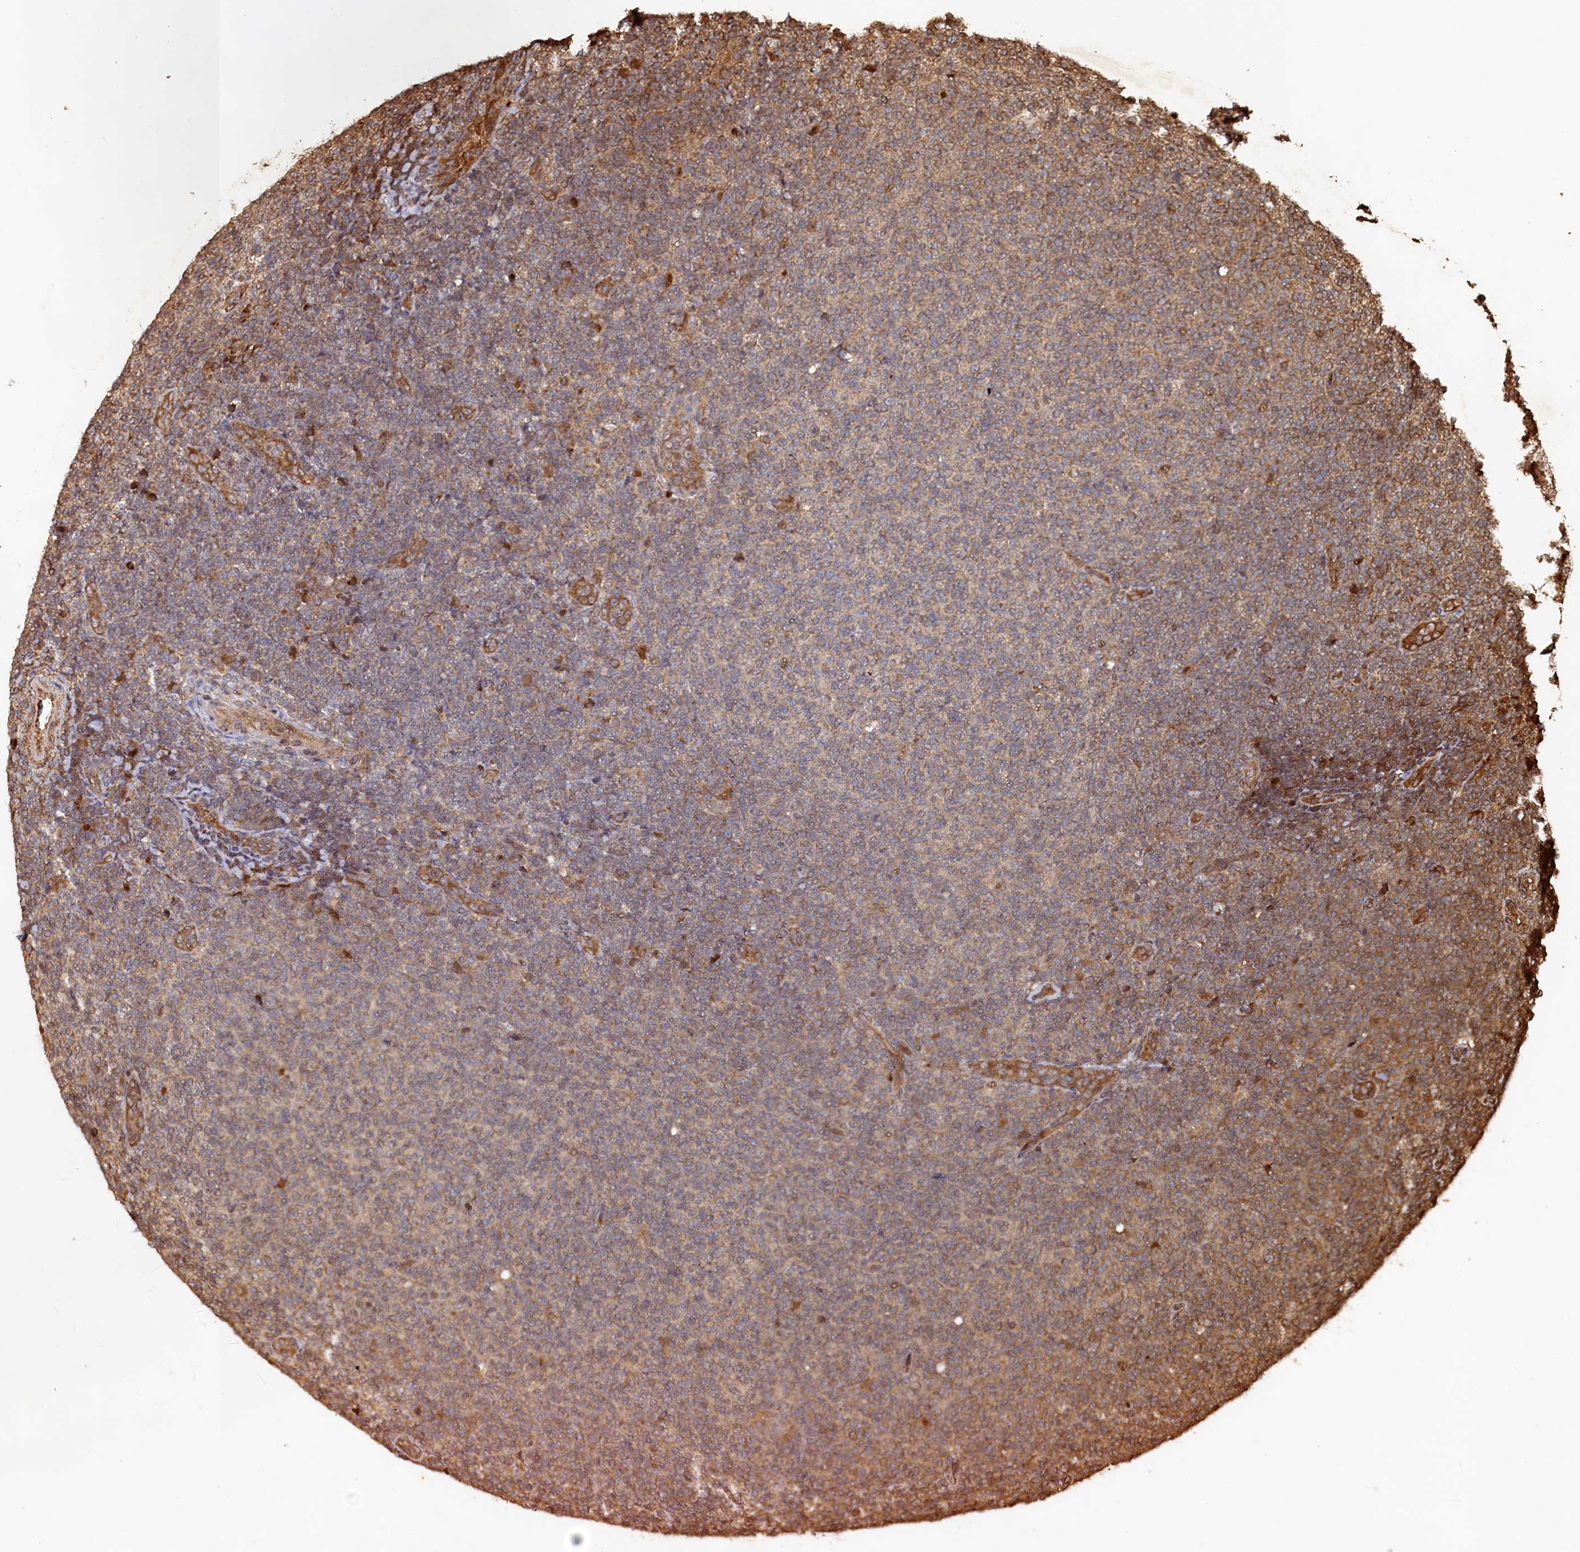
{"staining": {"intensity": "moderate", "quantity": "<25%", "location": "cytoplasmic/membranous"}, "tissue": "lymphoma", "cell_type": "Tumor cells", "image_type": "cancer", "snomed": [{"axis": "morphology", "description": "Malignant lymphoma, non-Hodgkin's type, Low grade"}, {"axis": "topography", "description": "Lymph node"}], "caption": "Lymphoma stained with a brown dye reveals moderate cytoplasmic/membranous positive staining in about <25% of tumor cells.", "gene": "PIGN", "patient": {"sex": "male", "age": 66}}